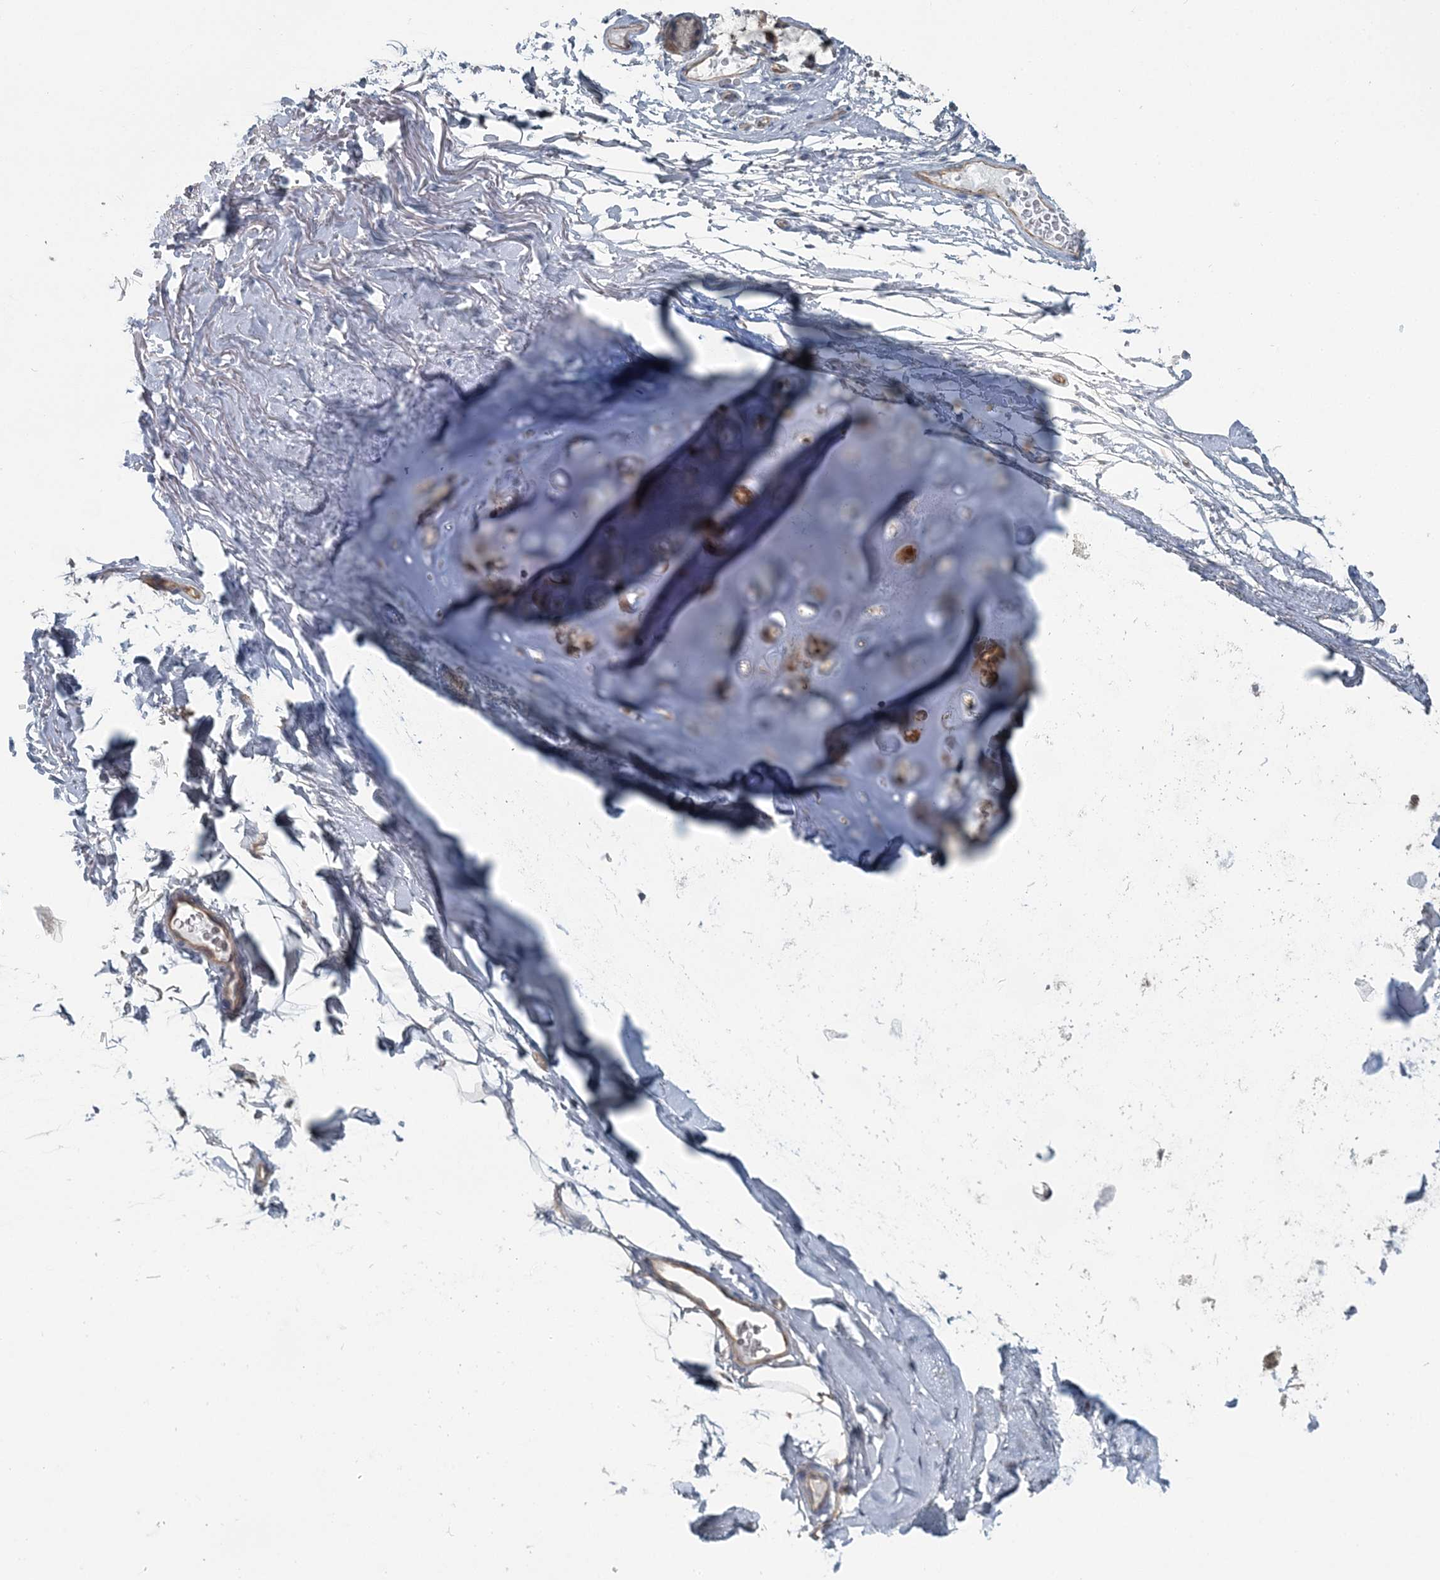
{"staining": {"intensity": "negative", "quantity": "none", "location": "none"}, "tissue": "adipose tissue", "cell_type": "Adipocytes", "image_type": "normal", "snomed": [{"axis": "morphology", "description": "Normal tissue, NOS"}, {"axis": "topography", "description": "Cartilage tissue"}, {"axis": "topography", "description": "Bronchus"}], "caption": "High power microscopy image of an immunohistochemistry histopathology image of normal adipose tissue, revealing no significant positivity in adipocytes. (DAB (3,3'-diaminobenzidine) immunohistochemistry (IHC) visualized using brightfield microscopy, high magnification).", "gene": "CMBL", "patient": {"sex": "female", "age": 73}}